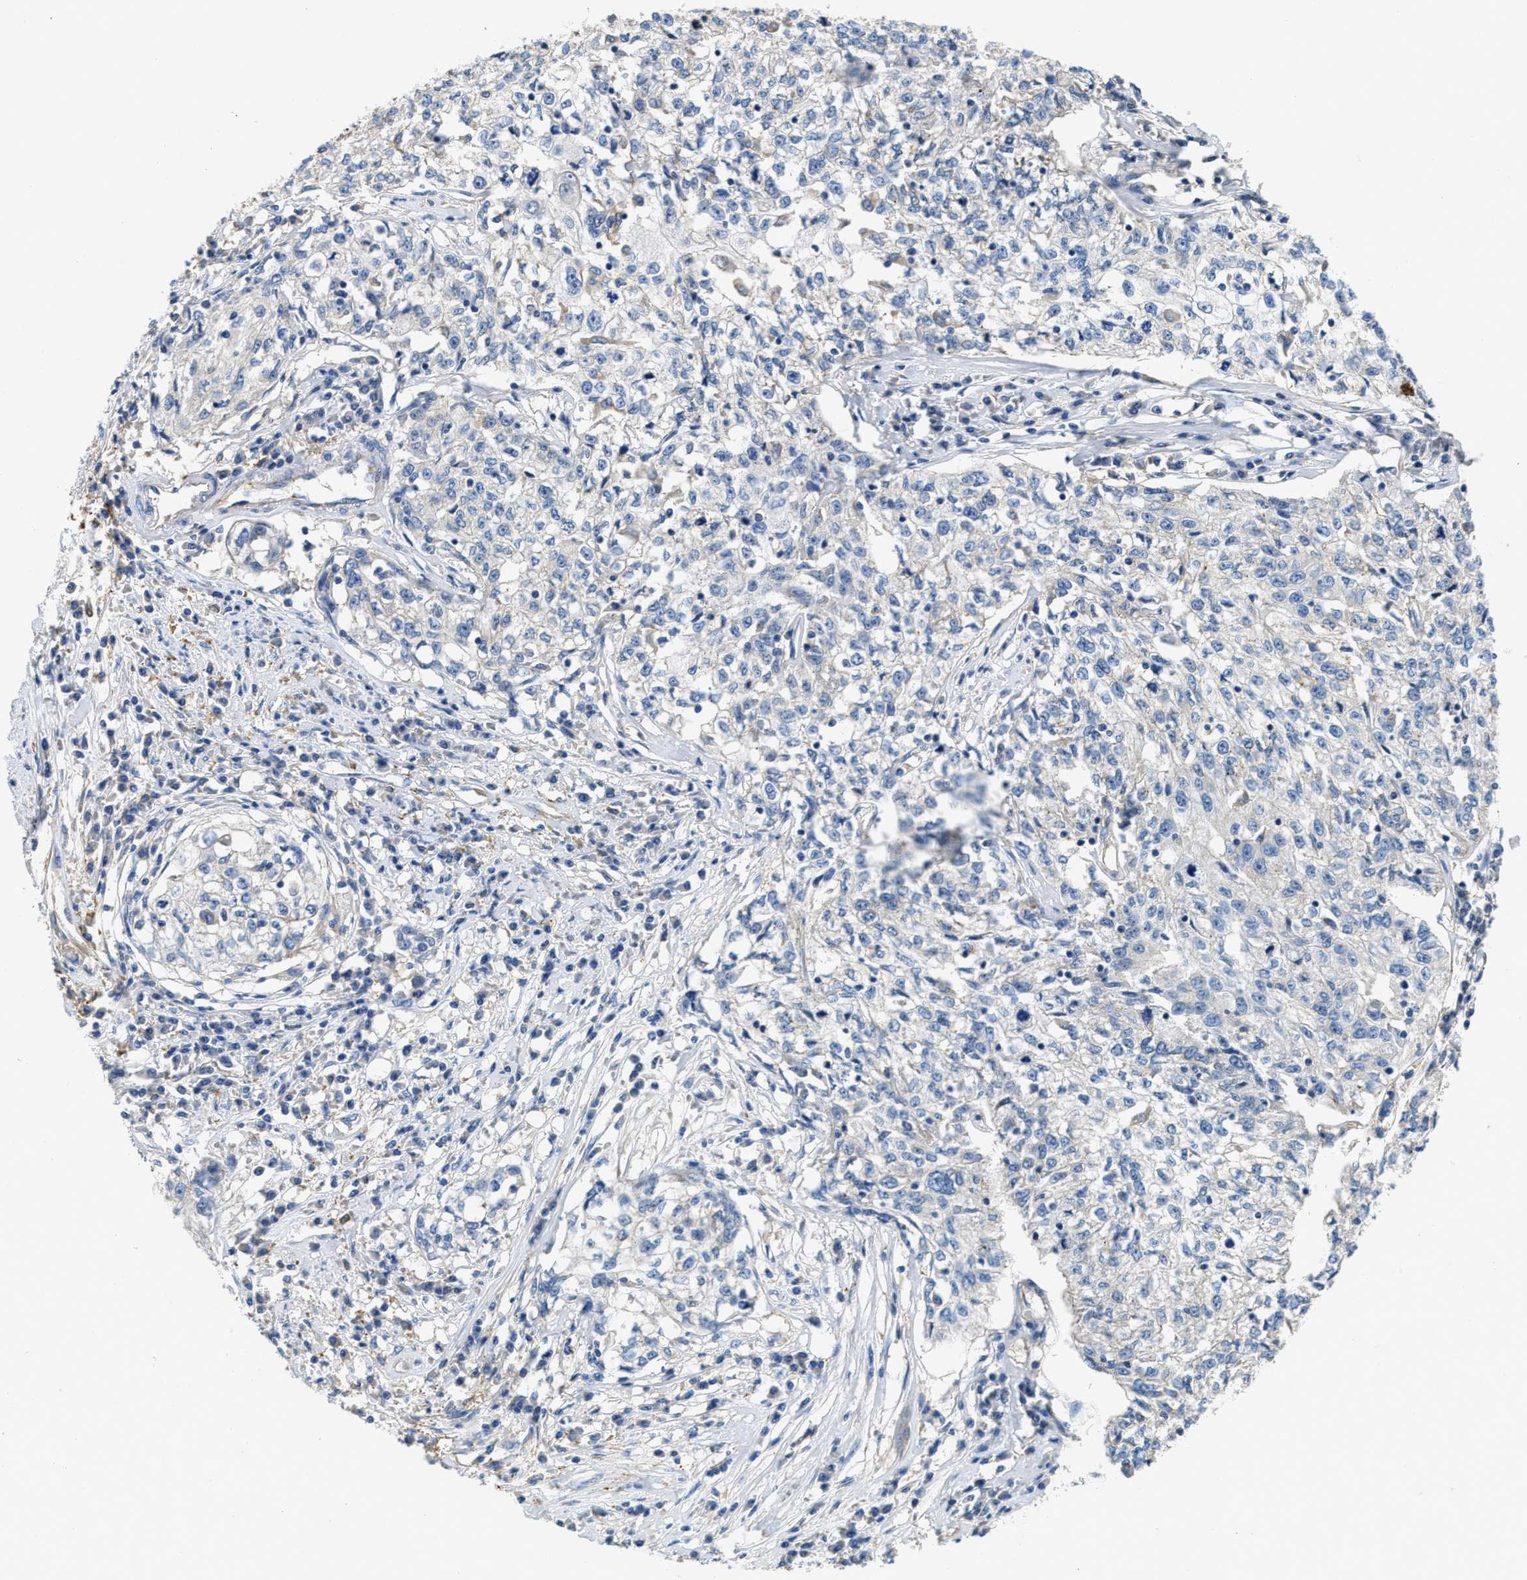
{"staining": {"intensity": "negative", "quantity": "none", "location": "none"}, "tissue": "cervical cancer", "cell_type": "Tumor cells", "image_type": "cancer", "snomed": [{"axis": "morphology", "description": "Squamous cell carcinoma, NOS"}, {"axis": "topography", "description": "Cervix"}], "caption": "This is an immunohistochemistry (IHC) image of human cervical cancer (squamous cell carcinoma). There is no staining in tumor cells.", "gene": "NSUN7", "patient": {"sex": "female", "age": 57}}